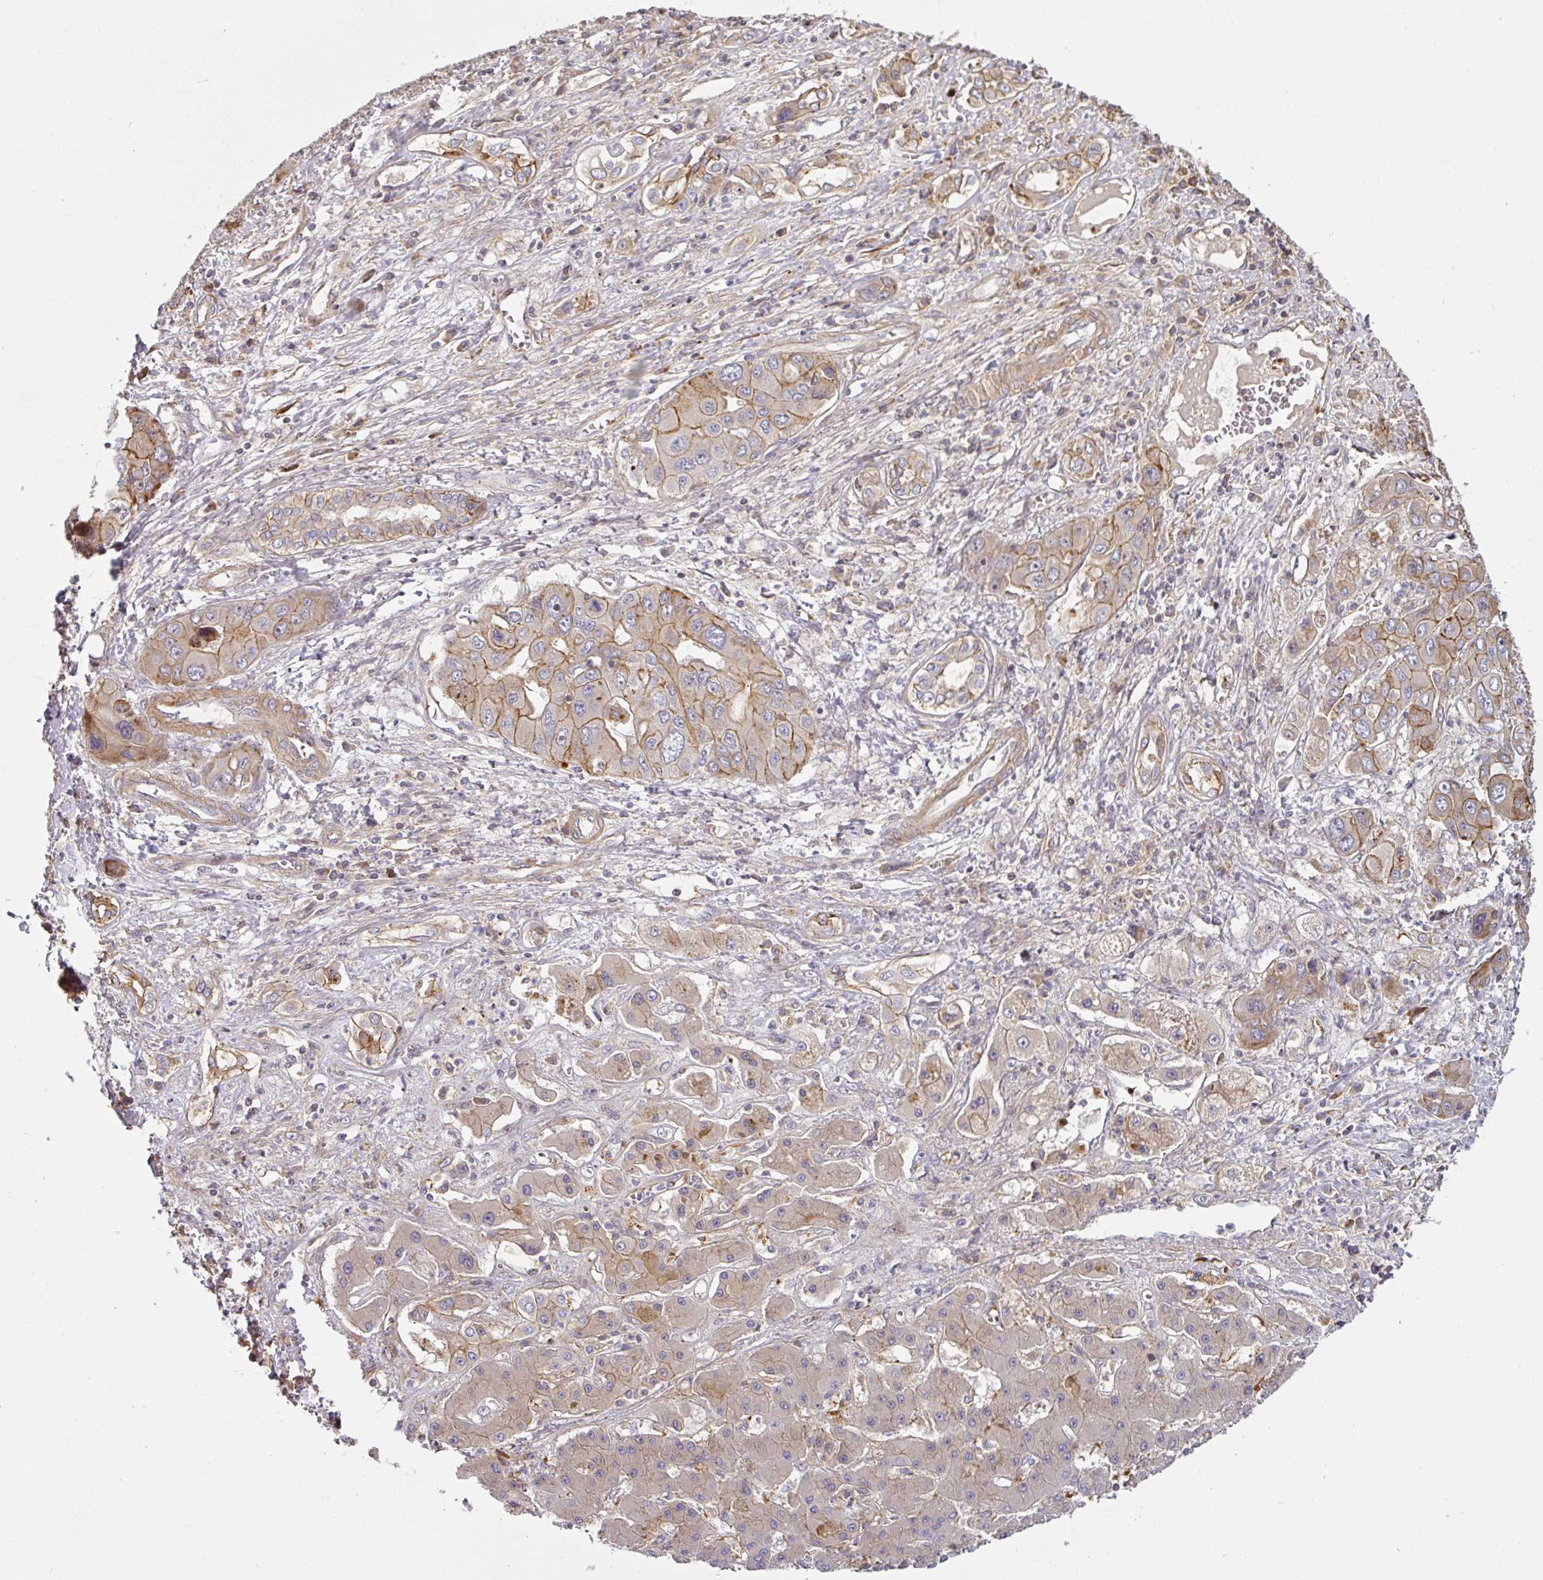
{"staining": {"intensity": "moderate", "quantity": "25%-75%", "location": "cytoplasmic/membranous"}, "tissue": "liver cancer", "cell_type": "Tumor cells", "image_type": "cancer", "snomed": [{"axis": "morphology", "description": "Cholangiocarcinoma"}, {"axis": "topography", "description": "Liver"}], "caption": "Moderate cytoplasmic/membranous expression is present in about 25%-75% of tumor cells in liver cancer. The staining was performed using DAB to visualize the protein expression in brown, while the nuclei were stained in blue with hematoxylin (Magnification: 20x).", "gene": "CASP2", "patient": {"sex": "male", "age": 67}}